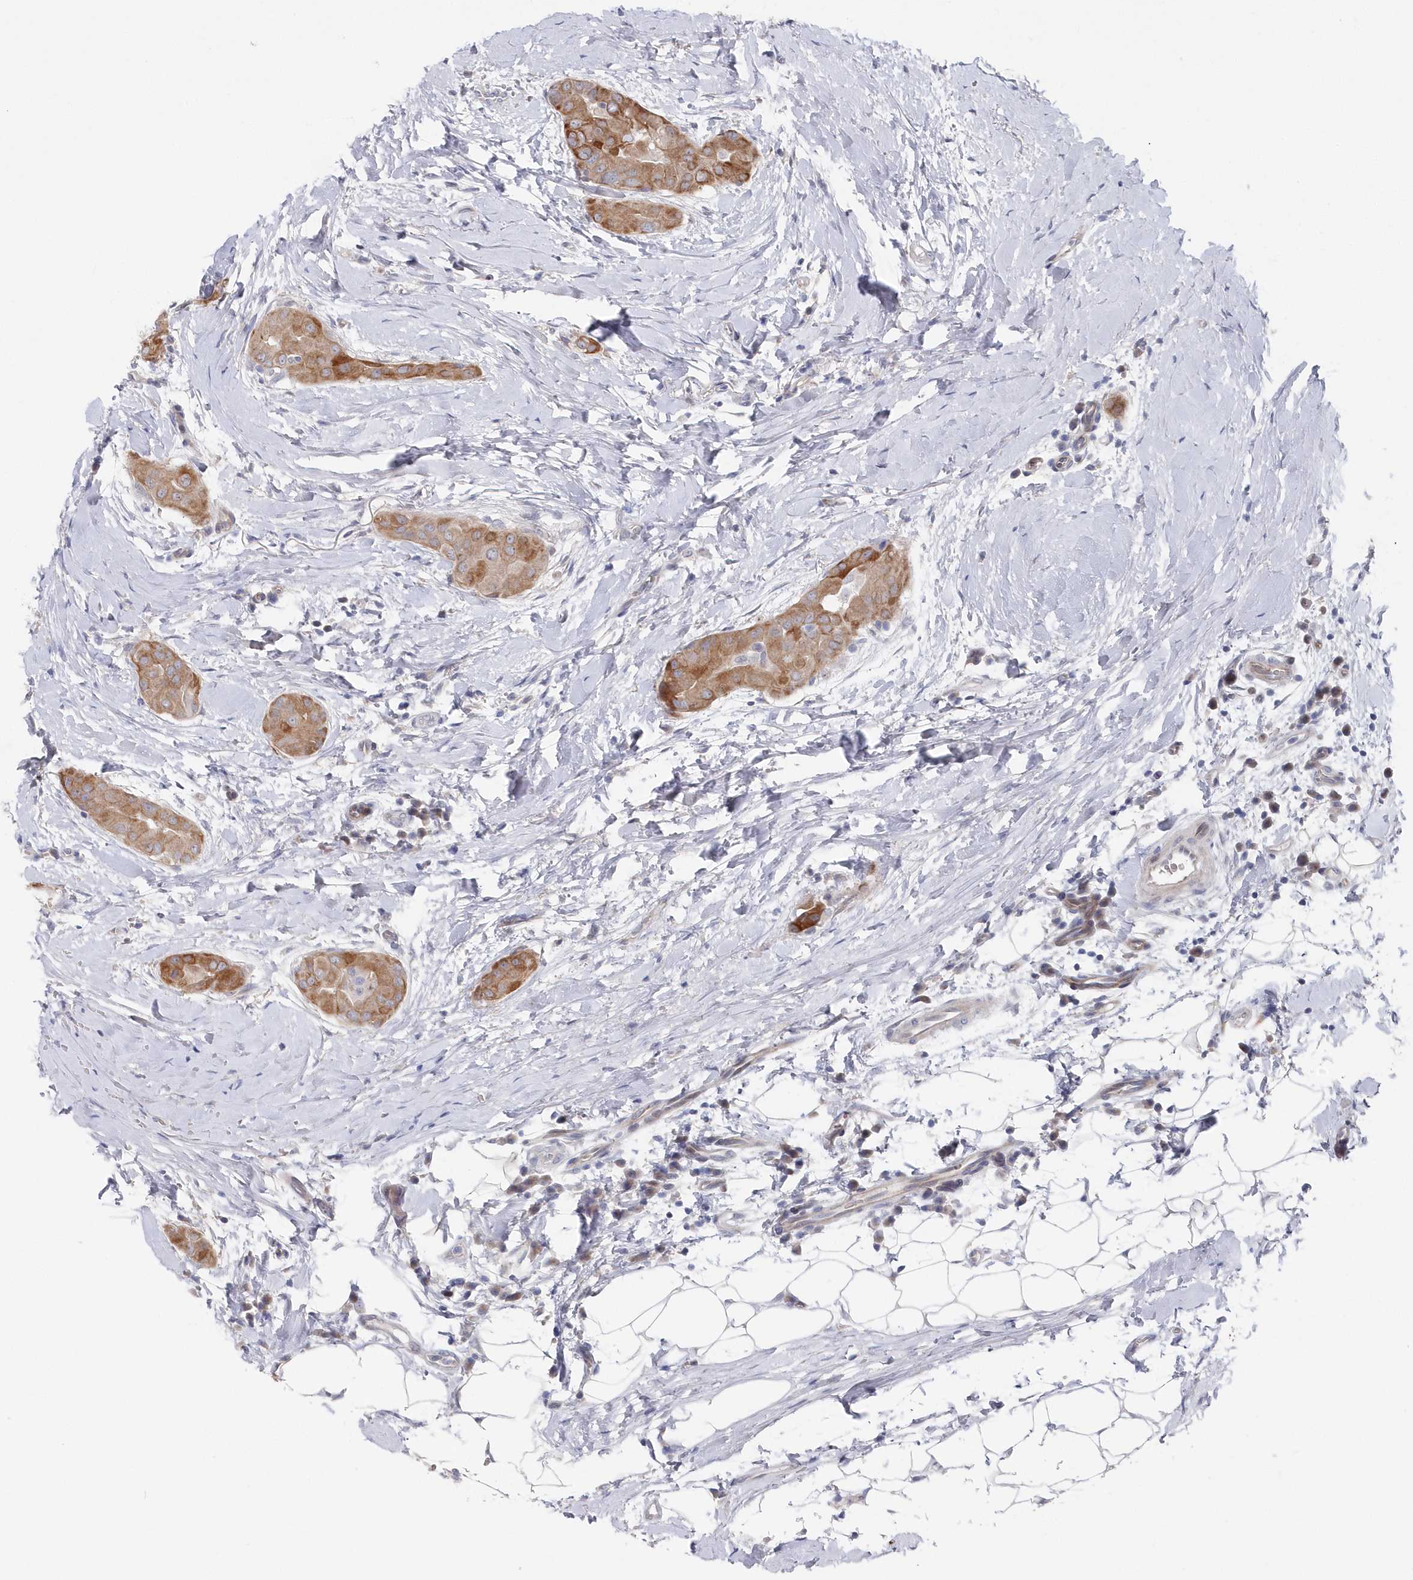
{"staining": {"intensity": "moderate", "quantity": ">75%", "location": "cytoplasmic/membranous"}, "tissue": "thyroid cancer", "cell_type": "Tumor cells", "image_type": "cancer", "snomed": [{"axis": "morphology", "description": "Papillary adenocarcinoma, NOS"}, {"axis": "topography", "description": "Thyroid gland"}], "caption": "This image demonstrates immunohistochemistry staining of human thyroid papillary adenocarcinoma, with medium moderate cytoplasmic/membranous positivity in approximately >75% of tumor cells.", "gene": "KIAA1586", "patient": {"sex": "male", "age": 33}}